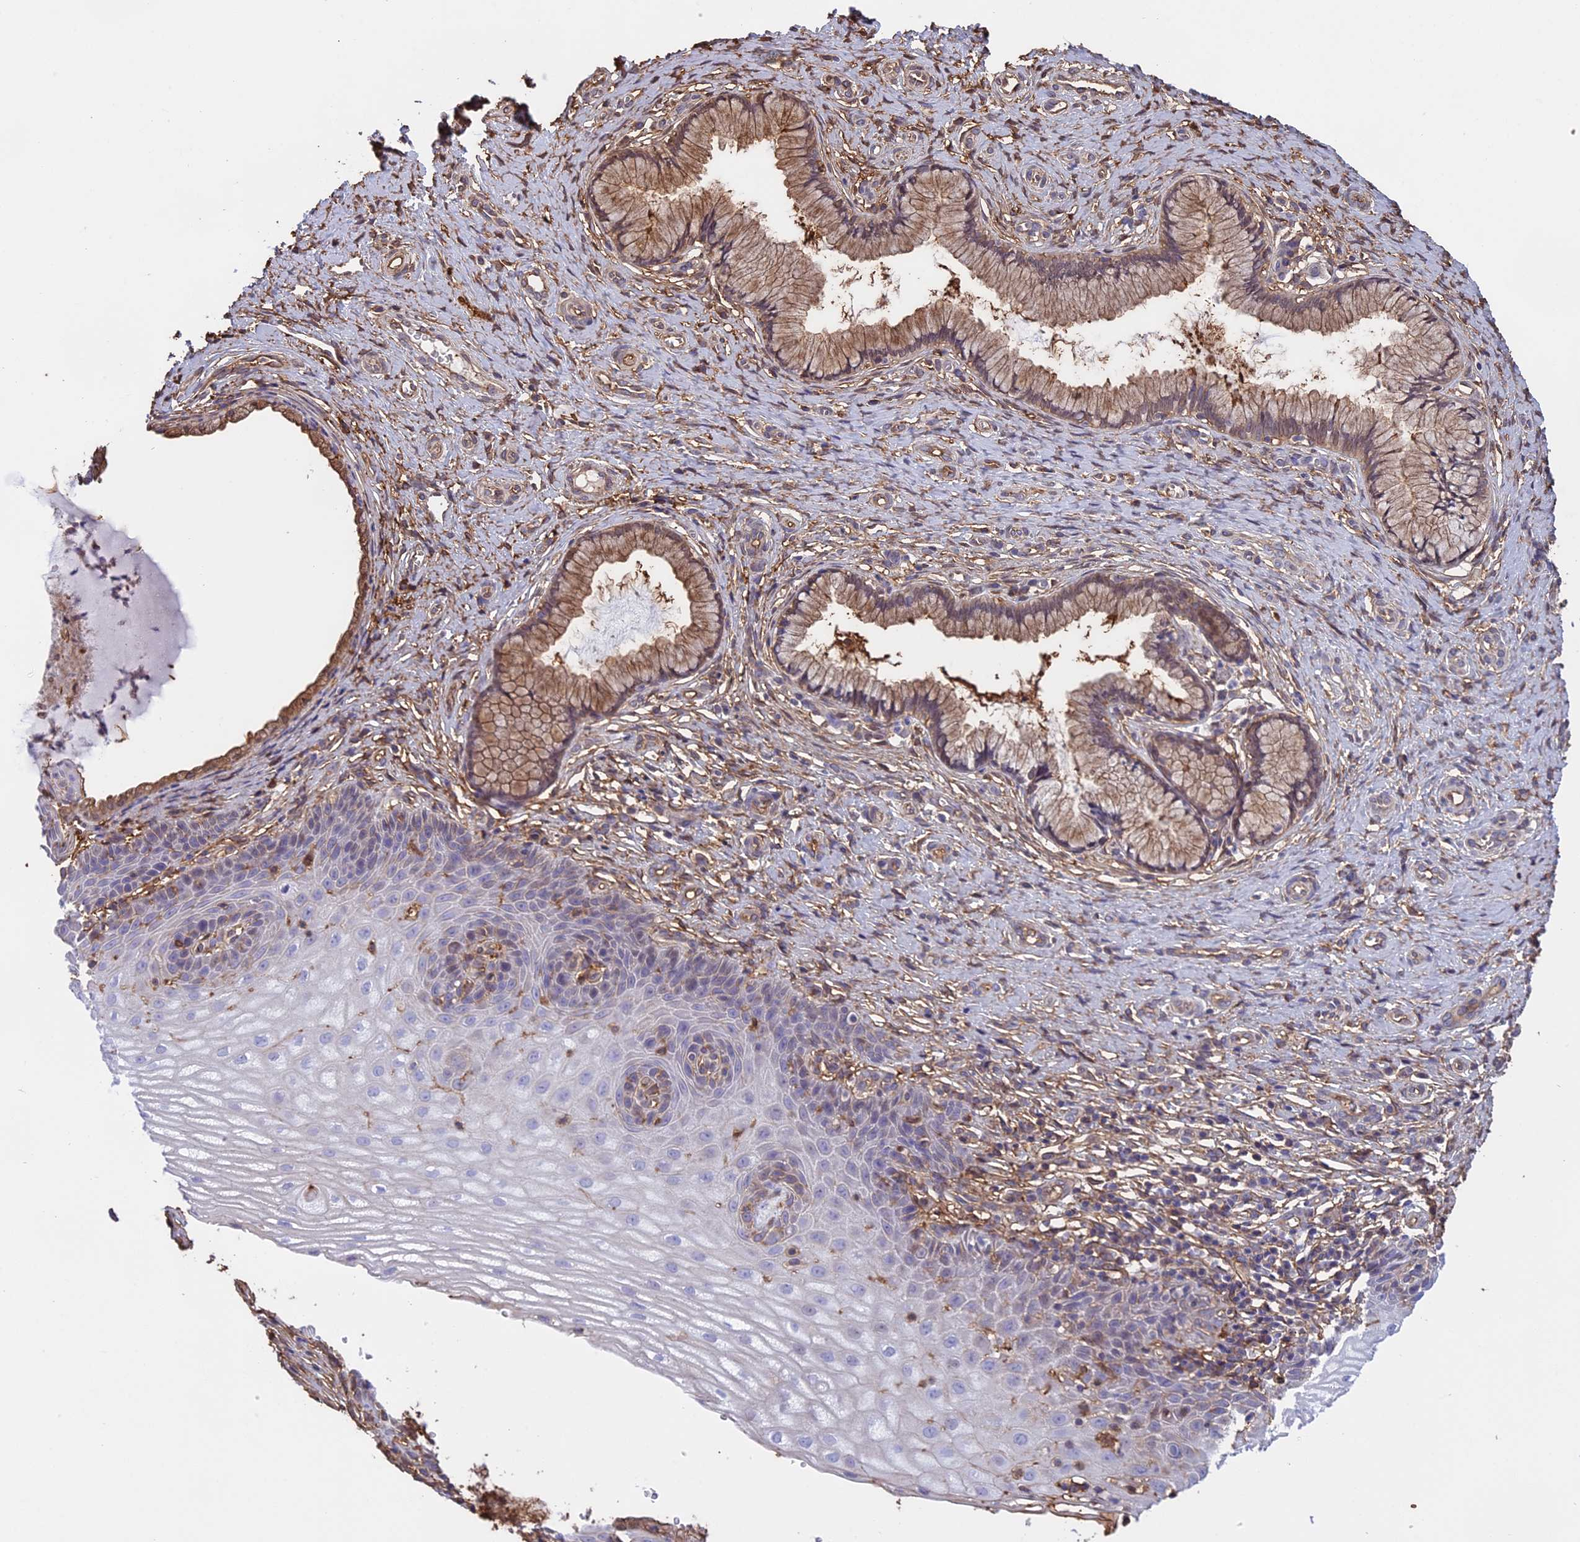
{"staining": {"intensity": "moderate", "quantity": ">75%", "location": "cytoplasmic/membranous,nuclear"}, "tissue": "cervix", "cell_type": "Glandular cells", "image_type": "normal", "snomed": [{"axis": "morphology", "description": "Normal tissue, NOS"}, {"axis": "topography", "description": "Cervix"}], "caption": "DAB (3,3'-diaminobenzidine) immunohistochemical staining of unremarkable human cervix exhibits moderate cytoplasmic/membranous,nuclear protein positivity in about >75% of glandular cells.", "gene": "TMEM255B", "patient": {"sex": "female", "age": 36}}